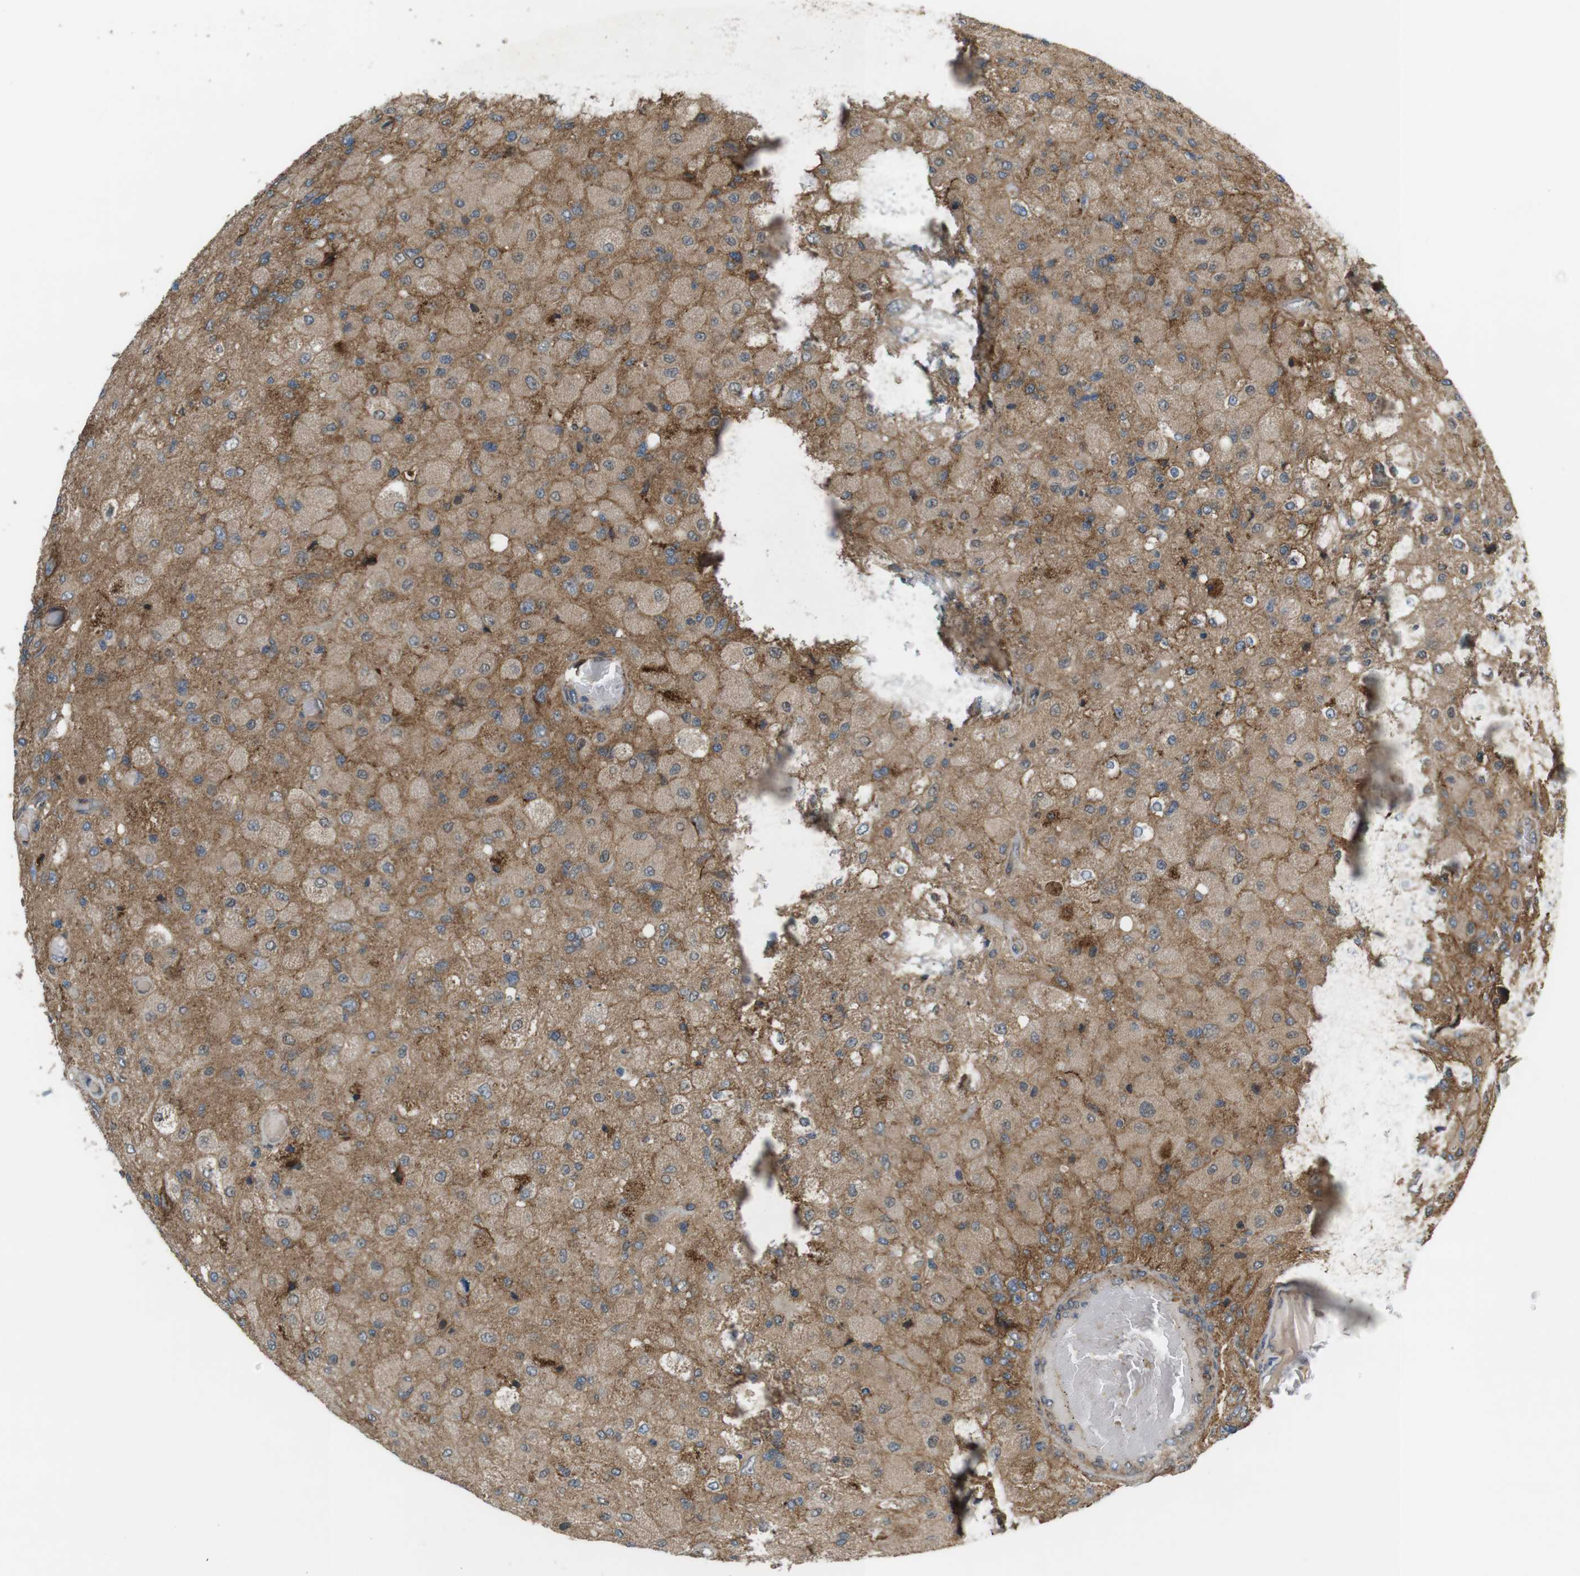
{"staining": {"intensity": "moderate", "quantity": "<25%", "location": "cytoplasmic/membranous"}, "tissue": "glioma", "cell_type": "Tumor cells", "image_type": "cancer", "snomed": [{"axis": "morphology", "description": "Normal tissue, NOS"}, {"axis": "morphology", "description": "Glioma, malignant, High grade"}, {"axis": "topography", "description": "Cerebral cortex"}], "caption": "About <25% of tumor cells in malignant glioma (high-grade) show moderate cytoplasmic/membranous protein positivity as visualized by brown immunohistochemical staining.", "gene": "DDAH2", "patient": {"sex": "male", "age": 77}}